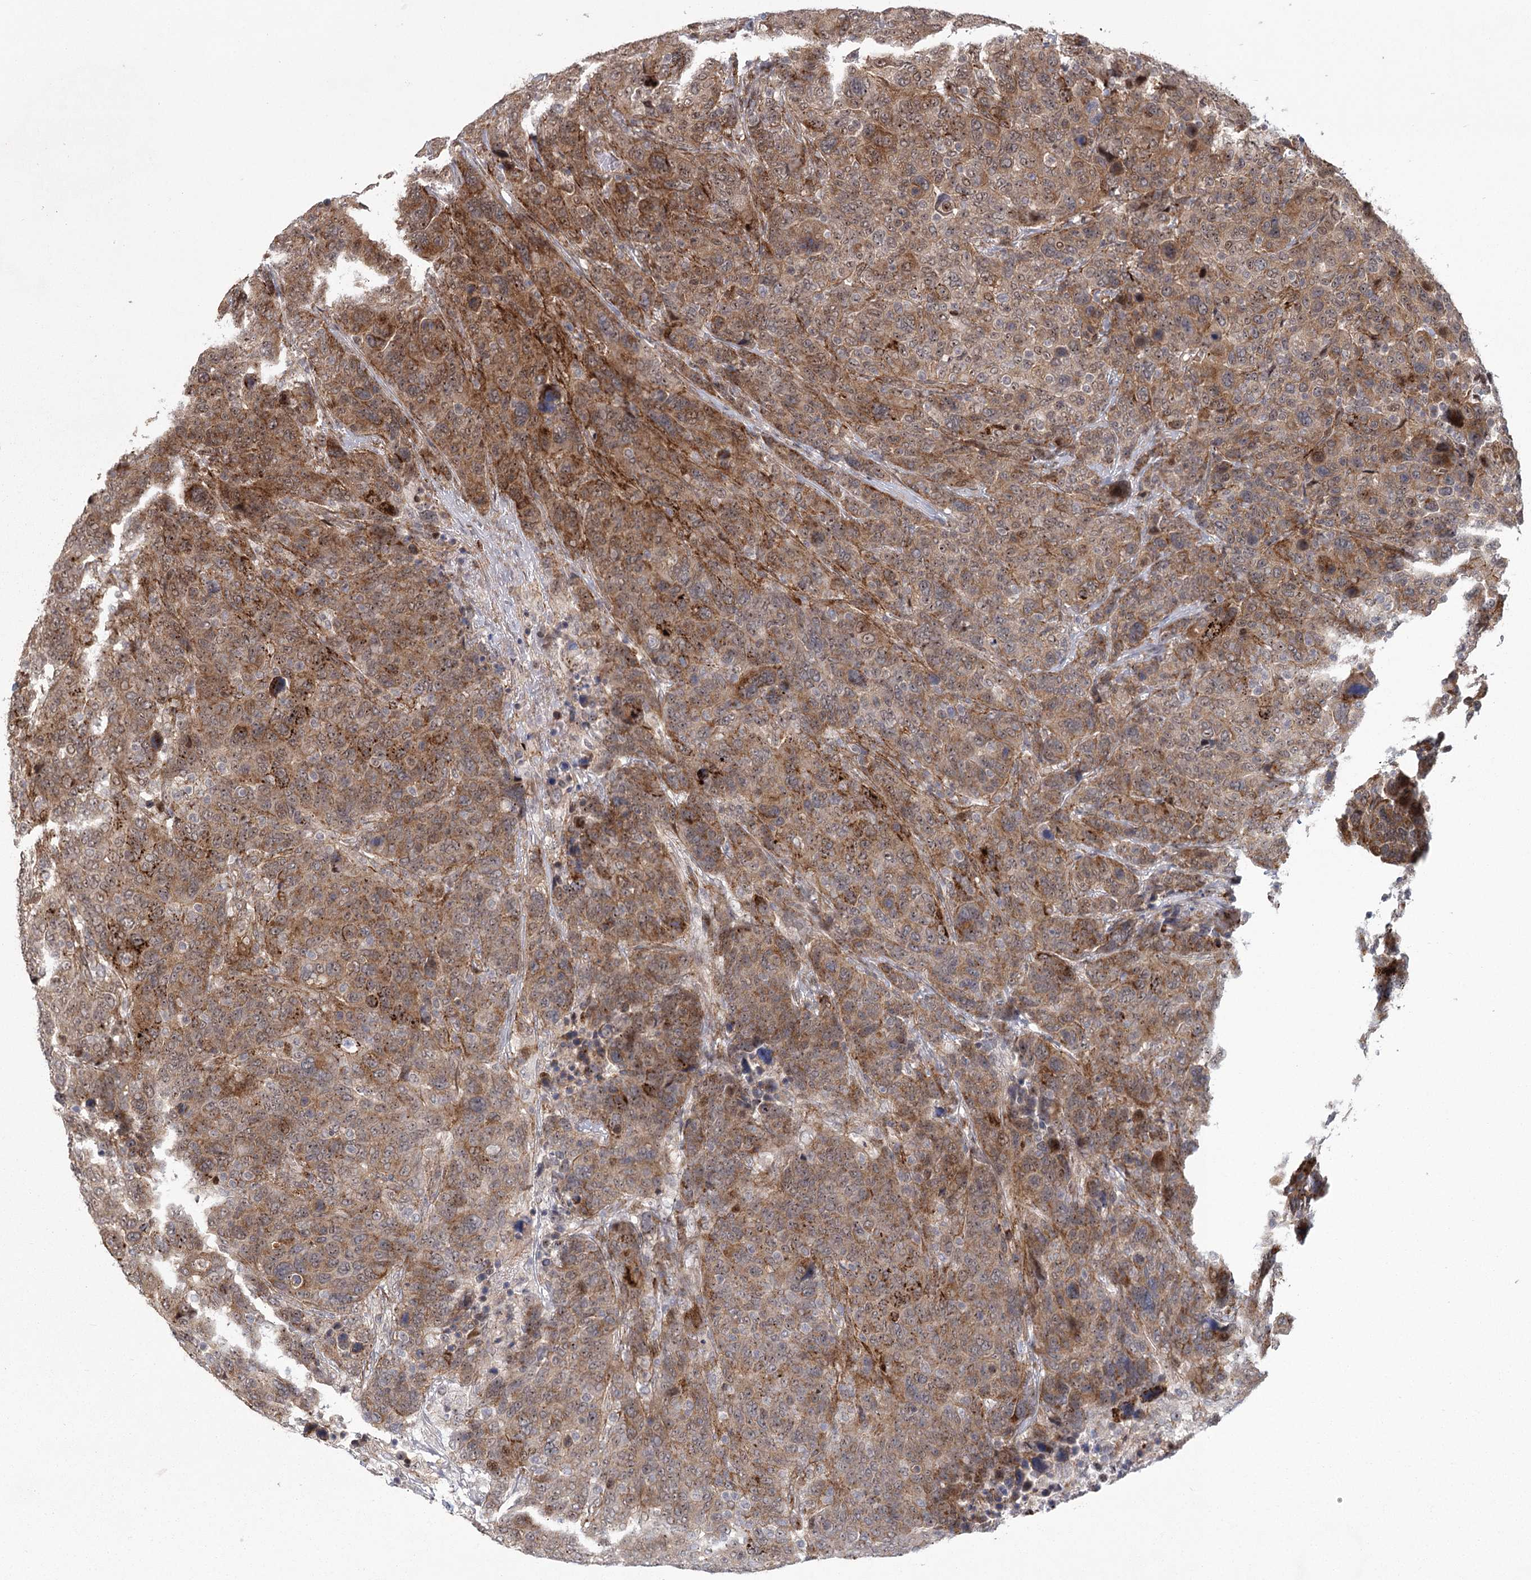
{"staining": {"intensity": "moderate", "quantity": ">75%", "location": "cytoplasmic/membranous"}, "tissue": "breast cancer", "cell_type": "Tumor cells", "image_type": "cancer", "snomed": [{"axis": "morphology", "description": "Duct carcinoma"}, {"axis": "topography", "description": "Breast"}], "caption": "Moderate cytoplasmic/membranous protein staining is present in approximately >75% of tumor cells in breast cancer (infiltrating ductal carcinoma). The staining was performed using DAB (3,3'-diaminobenzidine), with brown indicating positive protein expression. Nuclei are stained blue with hematoxylin.", "gene": "PARM1", "patient": {"sex": "female", "age": 37}}